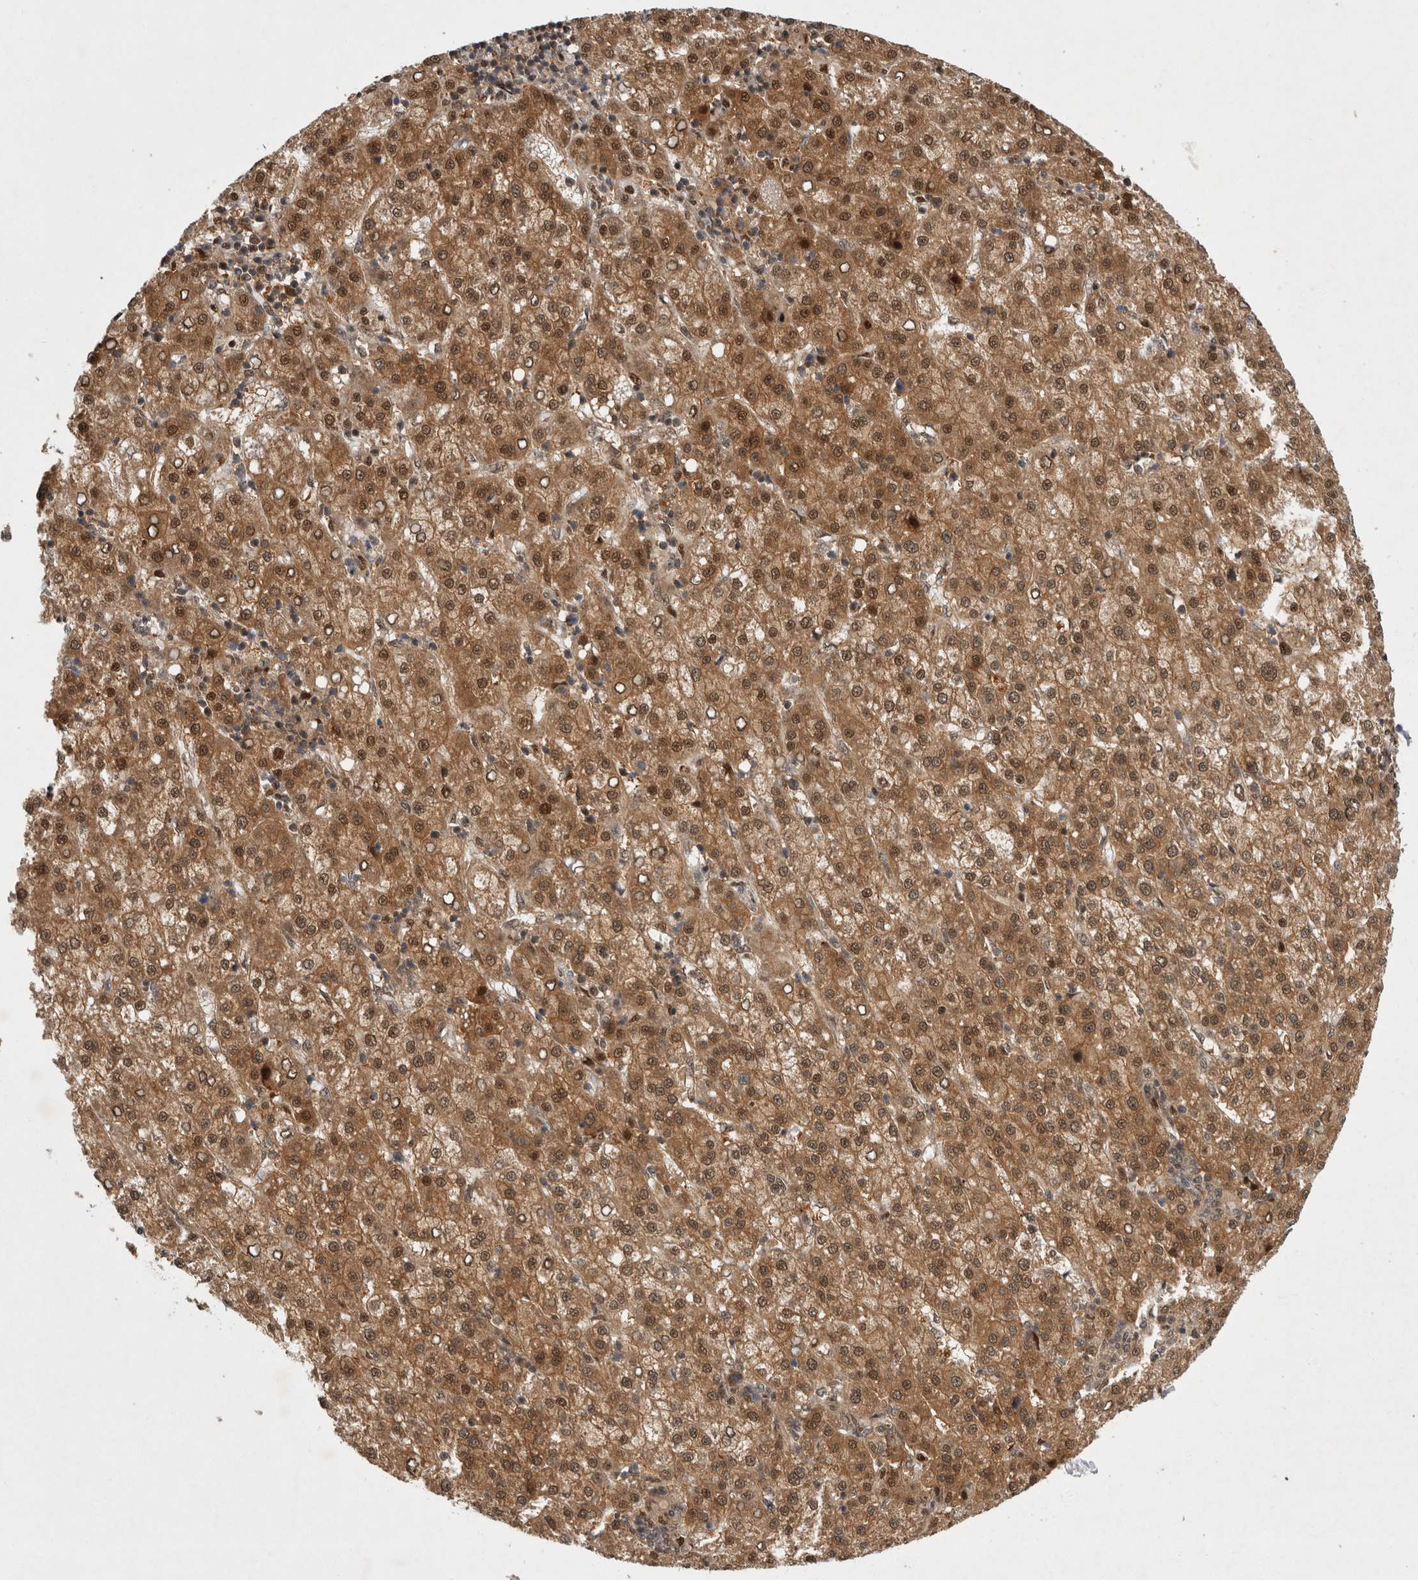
{"staining": {"intensity": "moderate", "quantity": ">75%", "location": "cytoplasmic/membranous,nuclear"}, "tissue": "liver cancer", "cell_type": "Tumor cells", "image_type": "cancer", "snomed": [{"axis": "morphology", "description": "Carcinoma, Hepatocellular, NOS"}, {"axis": "topography", "description": "Liver"}], "caption": "A high-resolution micrograph shows immunohistochemistry (IHC) staining of liver cancer (hepatocellular carcinoma), which shows moderate cytoplasmic/membranous and nuclear staining in approximately >75% of tumor cells. The staining was performed using DAB (3,3'-diaminobenzidine), with brown indicating positive protein expression. Nuclei are stained blue with hematoxylin.", "gene": "PSMB2", "patient": {"sex": "female", "age": 58}}